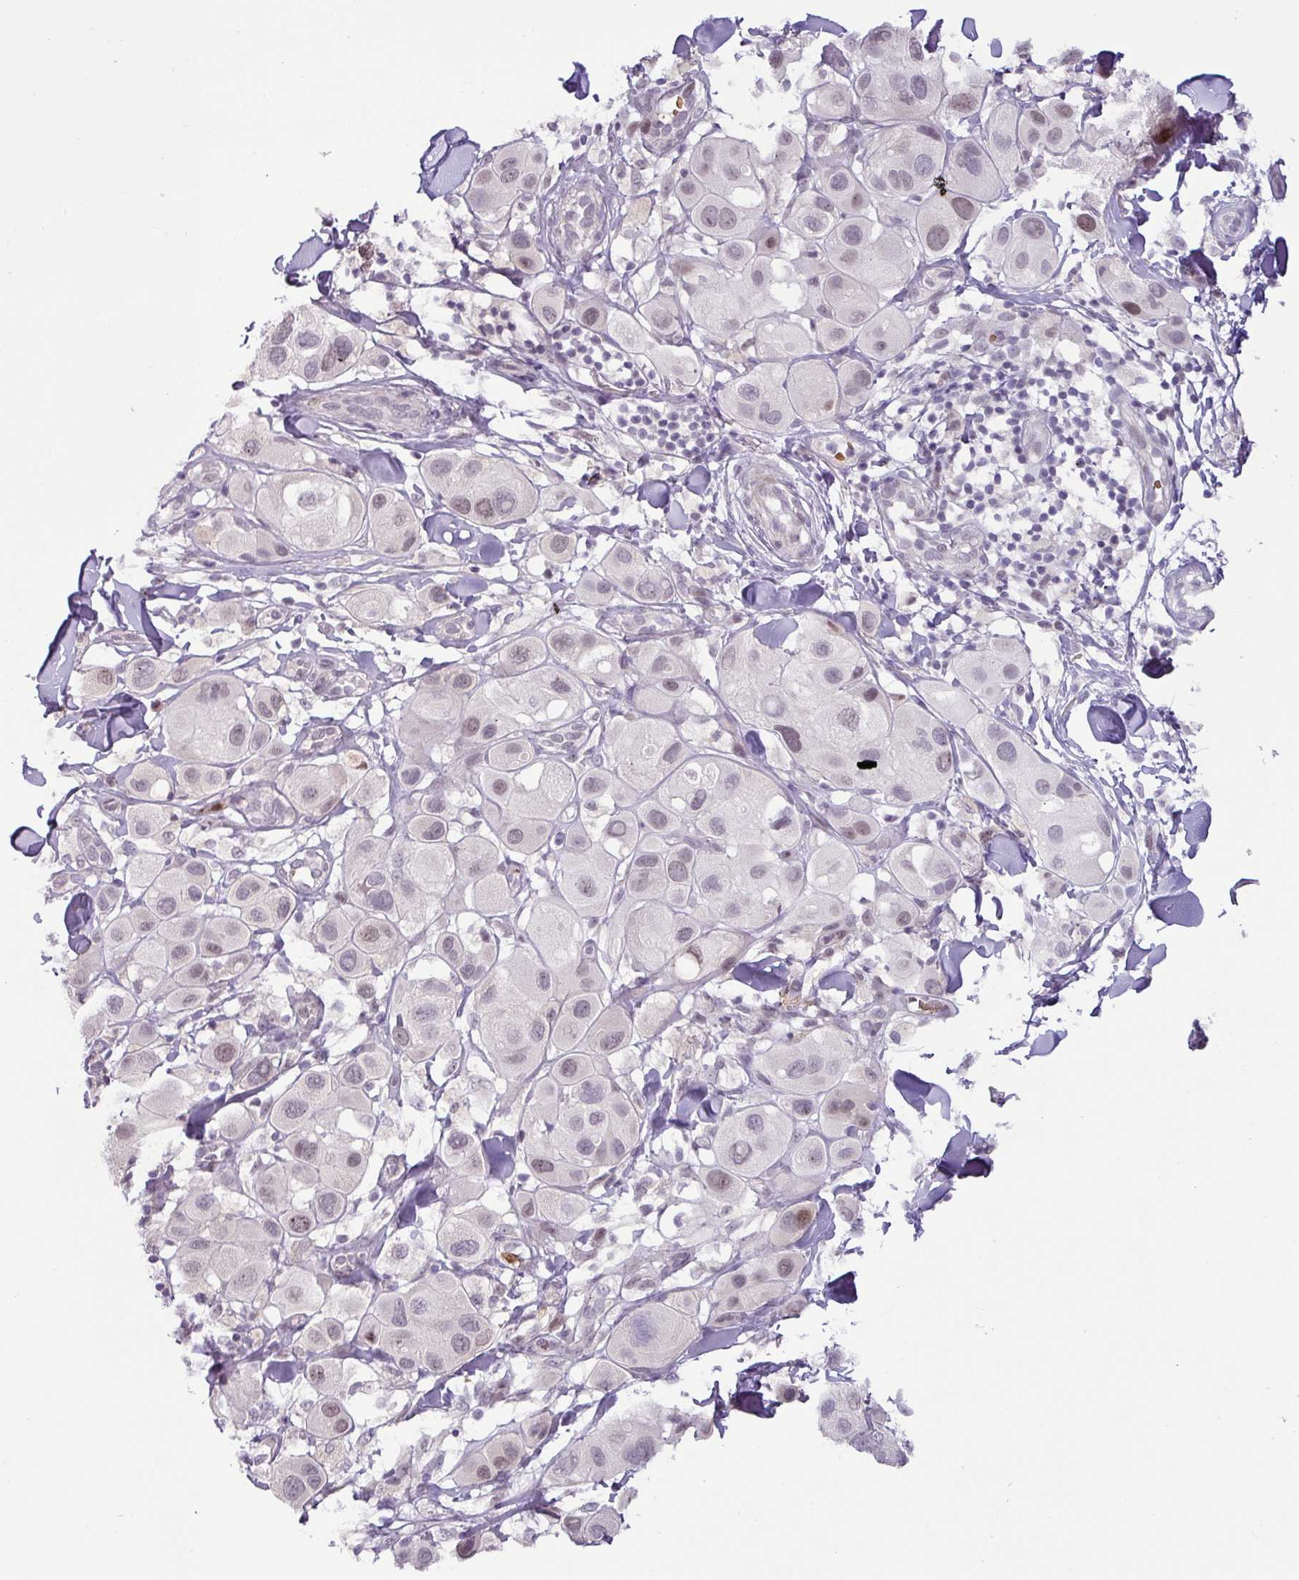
{"staining": {"intensity": "moderate", "quantity": "<25%", "location": "nuclear"}, "tissue": "melanoma", "cell_type": "Tumor cells", "image_type": "cancer", "snomed": [{"axis": "morphology", "description": "Malignant melanoma, Metastatic site"}, {"axis": "topography", "description": "Skin"}], "caption": "Tumor cells demonstrate low levels of moderate nuclear staining in approximately <25% of cells in malignant melanoma (metastatic site).", "gene": "PARP2", "patient": {"sex": "male", "age": 41}}